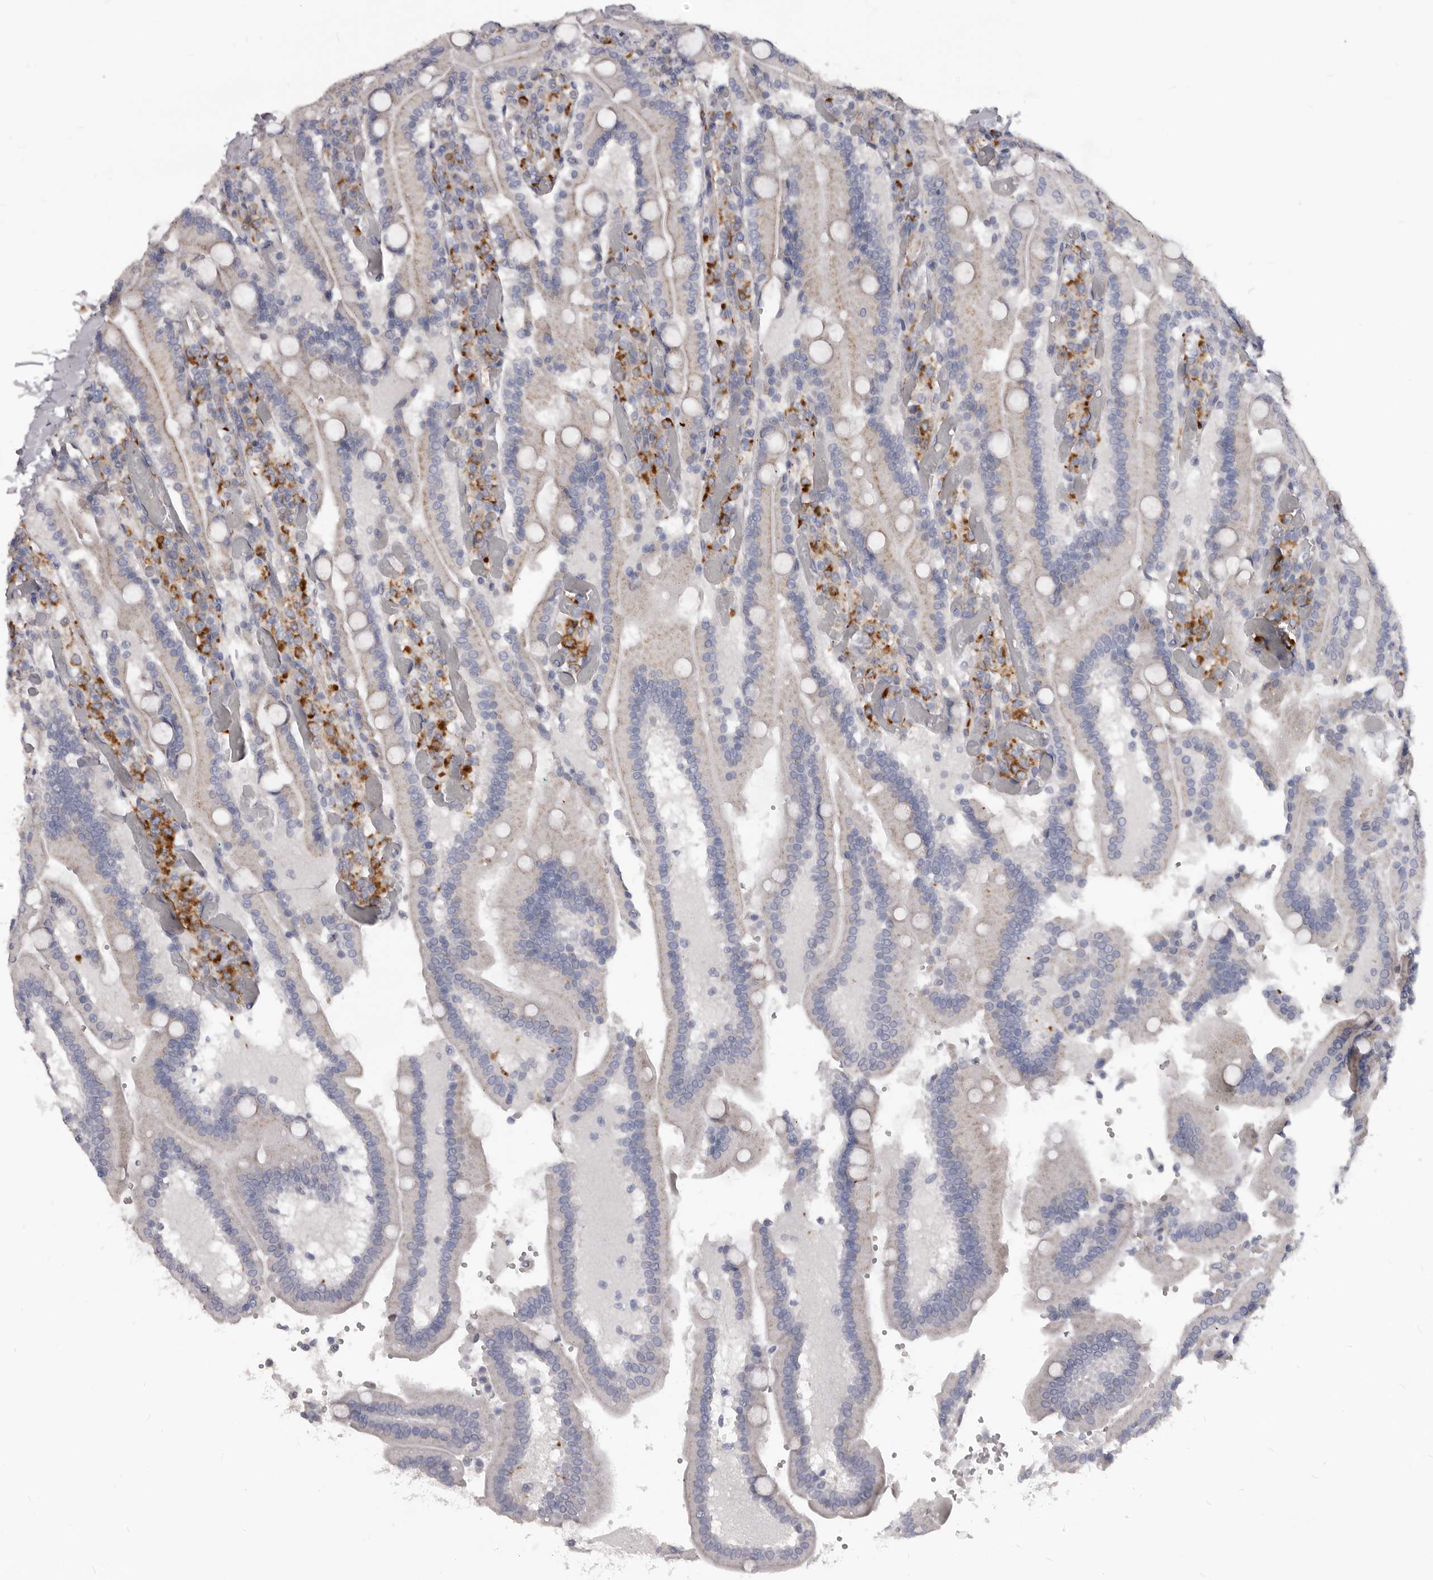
{"staining": {"intensity": "weak", "quantity": "25%-75%", "location": "cytoplasmic/membranous"}, "tissue": "duodenum", "cell_type": "Glandular cells", "image_type": "normal", "snomed": [{"axis": "morphology", "description": "Normal tissue, NOS"}, {"axis": "topography", "description": "Duodenum"}], "caption": "Immunohistochemistry (IHC) staining of normal duodenum, which displays low levels of weak cytoplasmic/membranous expression in about 25%-75% of glandular cells indicating weak cytoplasmic/membranous protein expression. The staining was performed using DAB (brown) for protein detection and nuclei were counterstained in hematoxylin (blue).", "gene": "PI4K2A", "patient": {"sex": "female", "age": 62}}